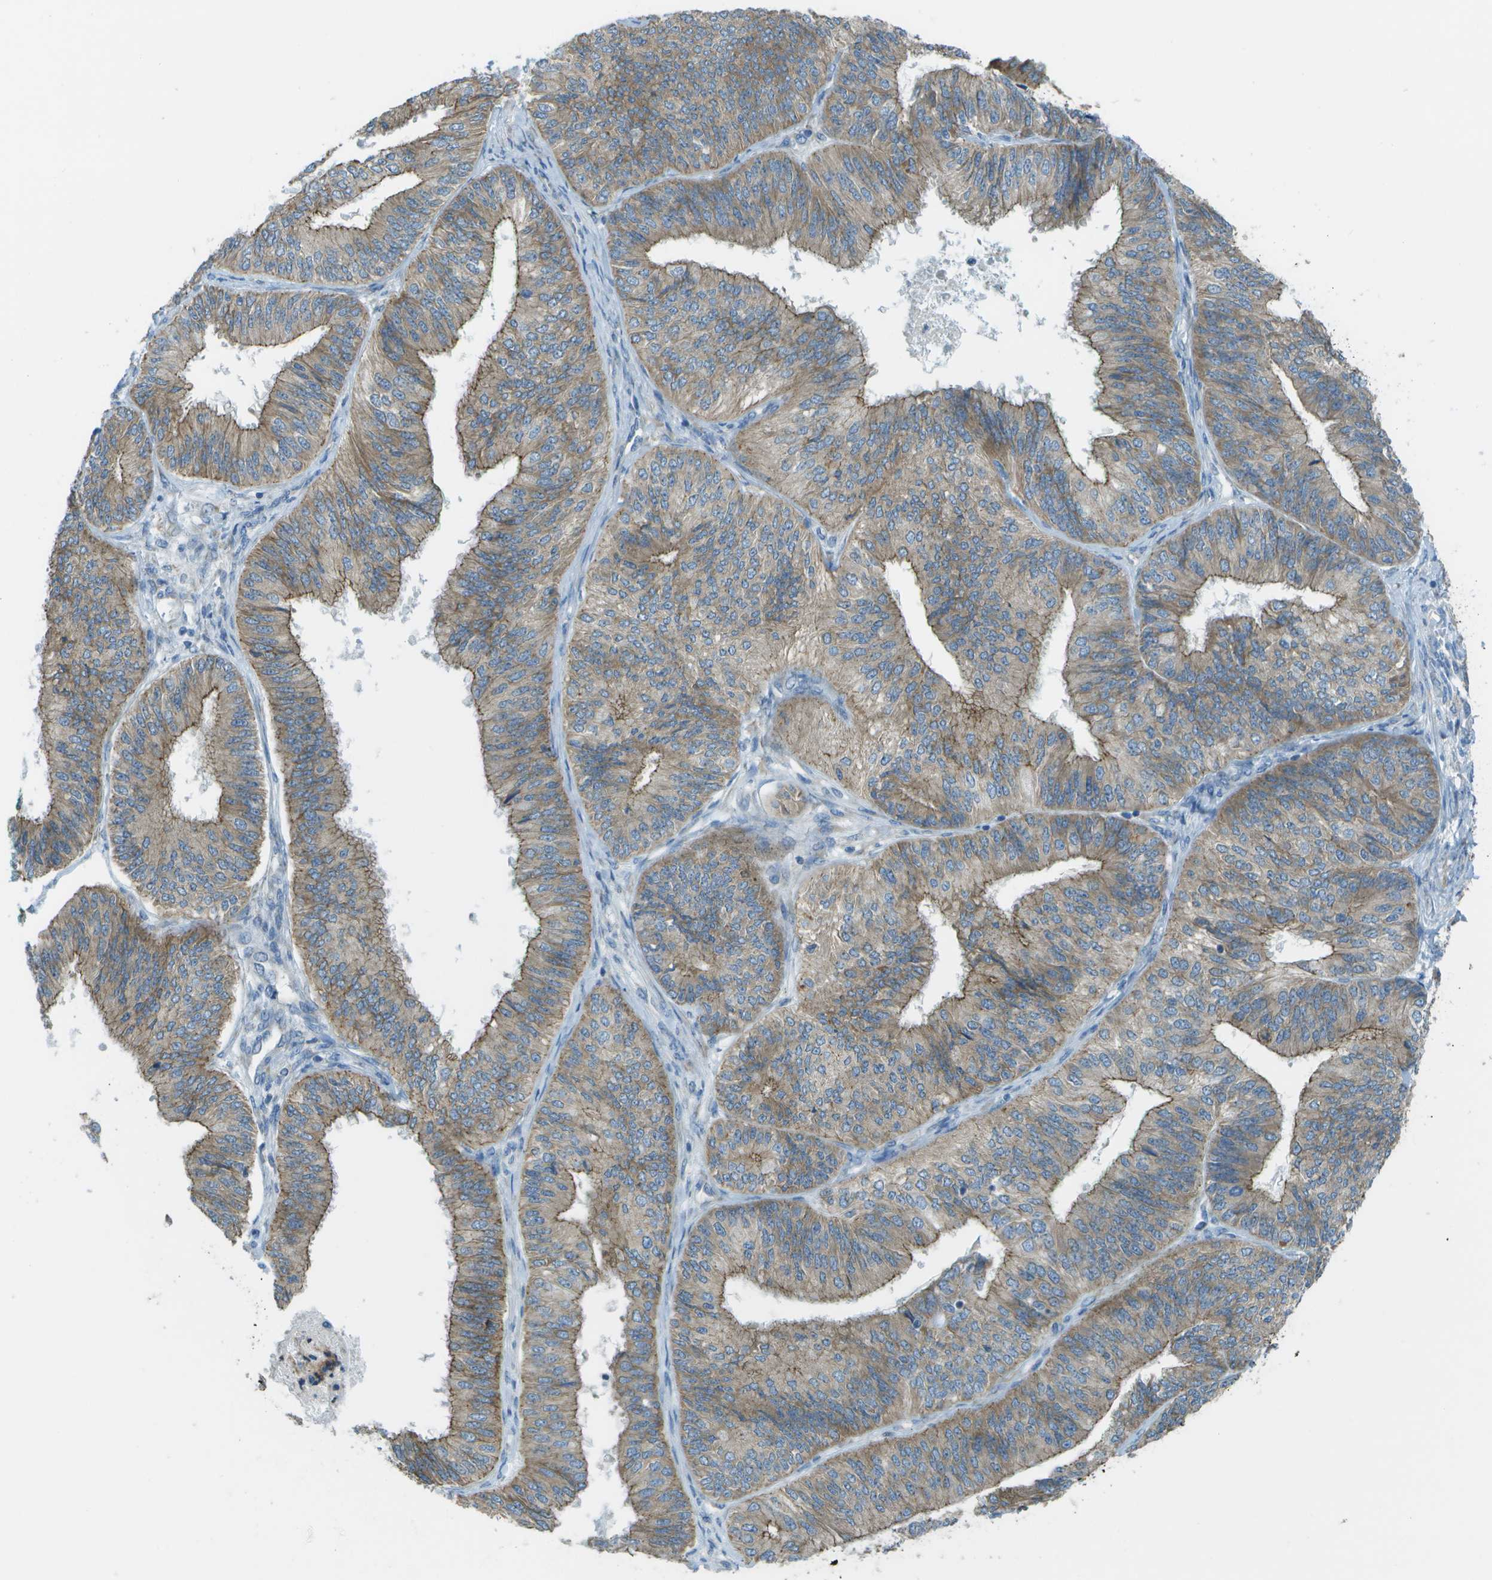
{"staining": {"intensity": "weak", "quantity": ">75%", "location": "cytoplasmic/membranous"}, "tissue": "endometrial cancer", "cell_type": "Tumor cells", "image_type": "cancer", "snomed": [{"axis": "morphology", "description": "Adenocarcinoma, NOS"}, {"axis": "topography", "description": "Endometrium"}], "caption": "Human adenocarcinoma (endometrial) stained with a protein marker exhibits weak staining in tumor cells.", "gene": "KCTD3", "patient": {"sex": "female", "age": 58}}